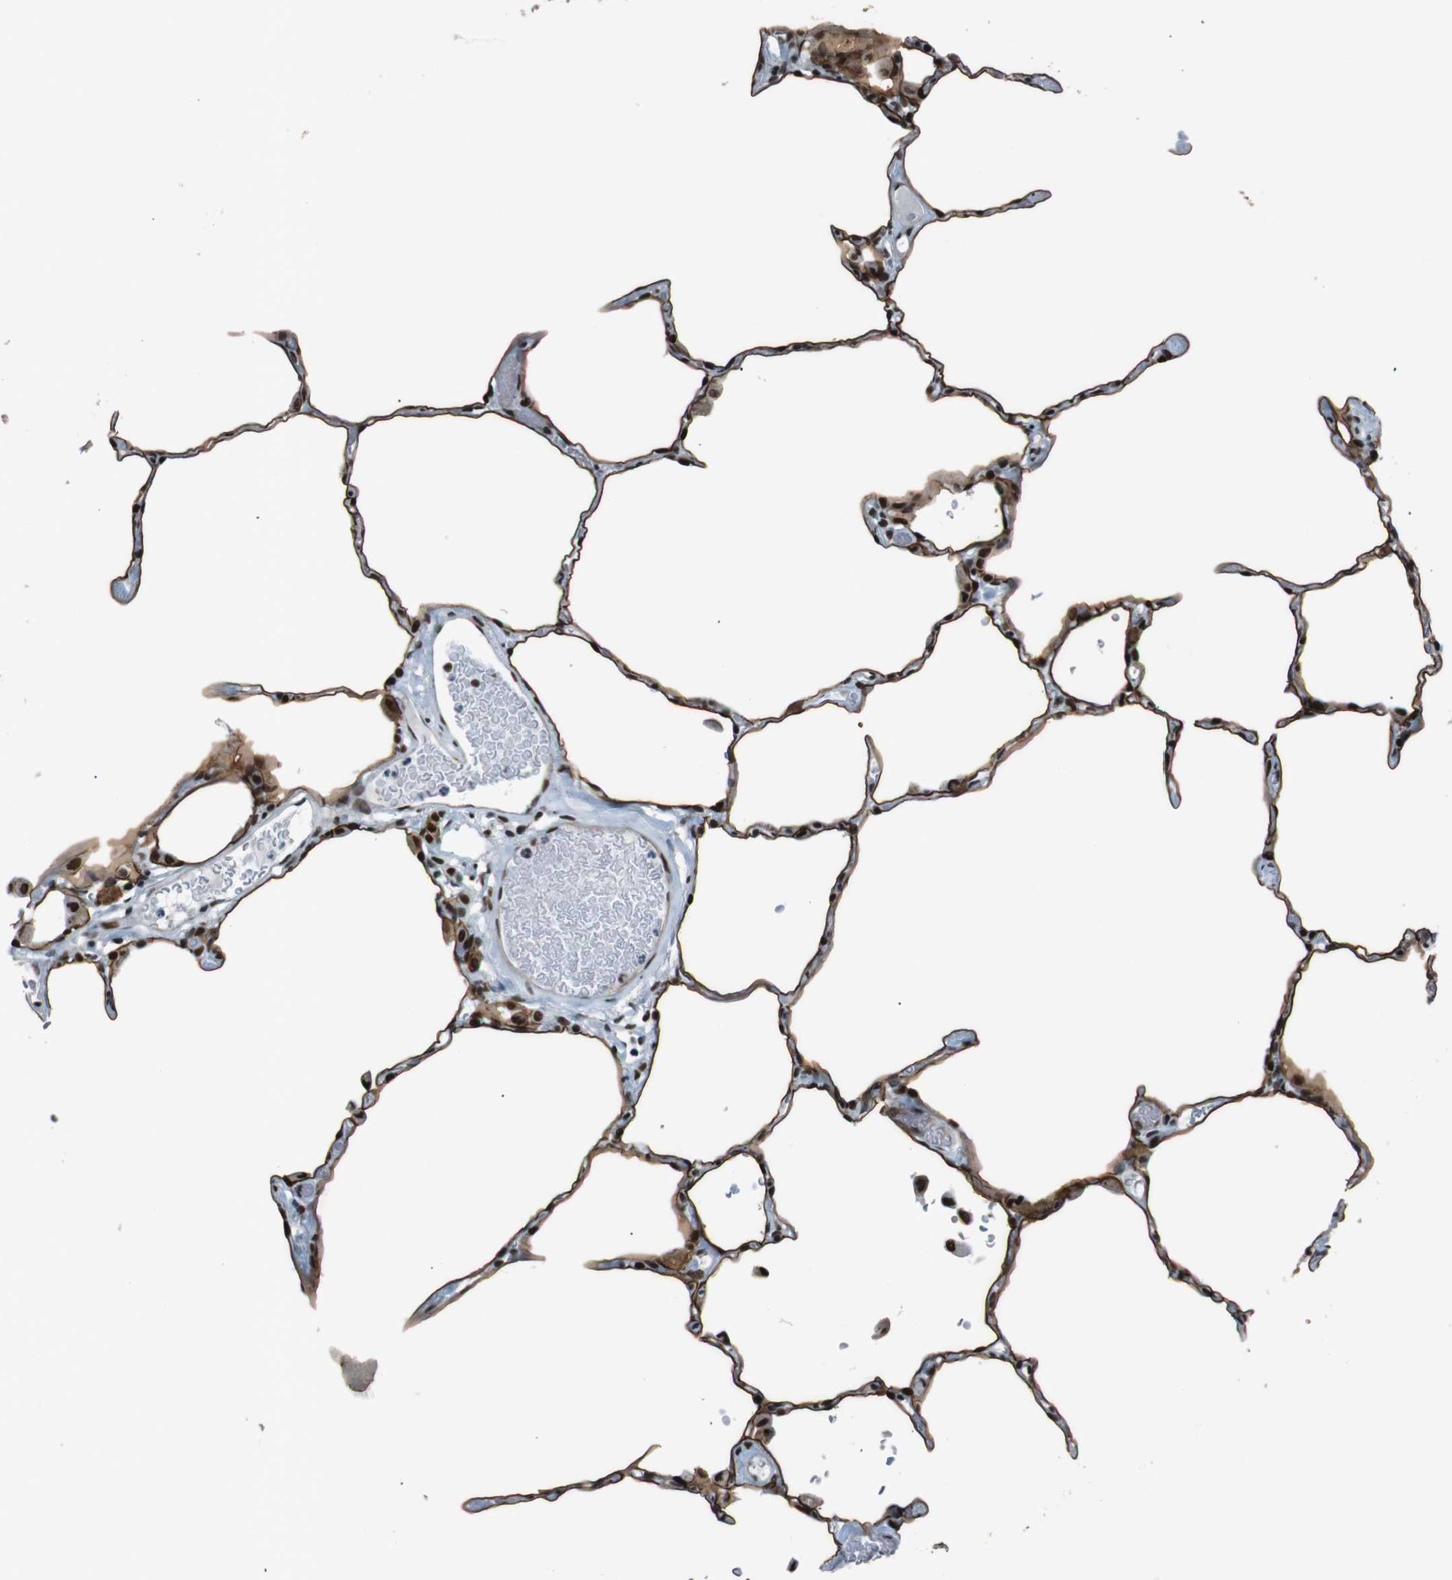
{"staining": {"intensity": "strong", "quantity": ">75%", "location": "cytoplasmic/membranous,nuclear"}, "tissue": "lung", "cell_type": "Alveolar cells", "image_type": "normal", "snomed": [{"axis": "morphology", "description": "Normal tissue, NOS"}, {"axis": "topography", "description": "Lung"}], "caption": "Immunohistochemistry staining of benign lung, which displays high levels of strong cytoplasmic/membranous,nuclear staining in about >75% of alveolar cells indicating strong cytoplasmic/membranous,nuclear protein staining. The staining was performed using DAB (brown) for protein detection and nuclei were counterstained in hematoxylin (blue).", "gene": "HEXIM1", "patient": {"sex": "female", "age": 49}}